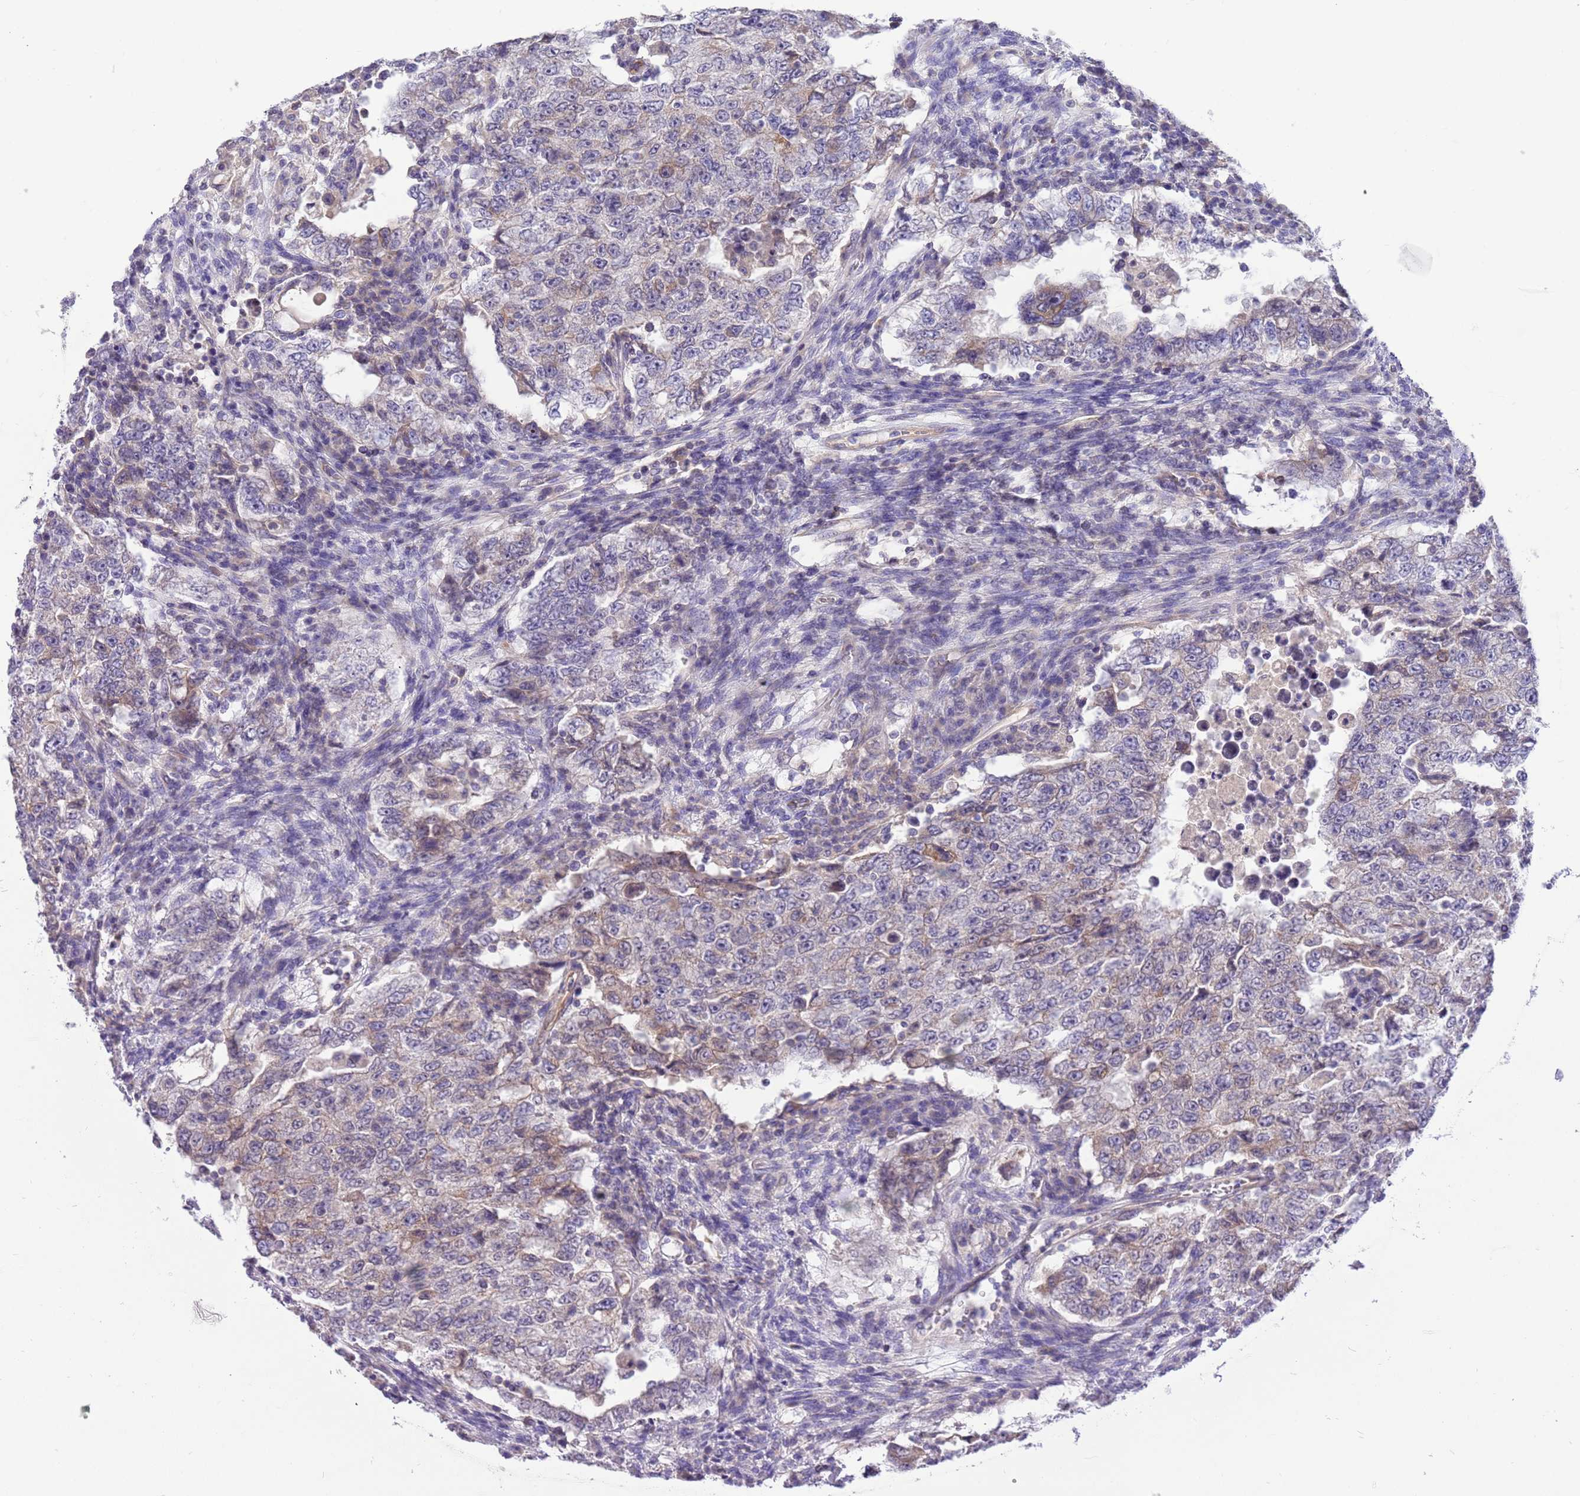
{"staining": {"intensity": "weak", "quantity": "<25%", "location": "cytoplasmic/membranous"}, "tissue": "testis cancer", "cell_type": "Tumor cells", "image_type": "cancer", "snomed": [{"axis": "morphology", "description": "Carcinoma, Embryonal, NOS"}, {"axis": "topography", "description": "Testis"}], "caption": "Image shows no significant protein expression in tumor cells of embryonal carcinoma (testis).", "gene": "GLCE", "patient": {"sex": "male", "age": 26}}